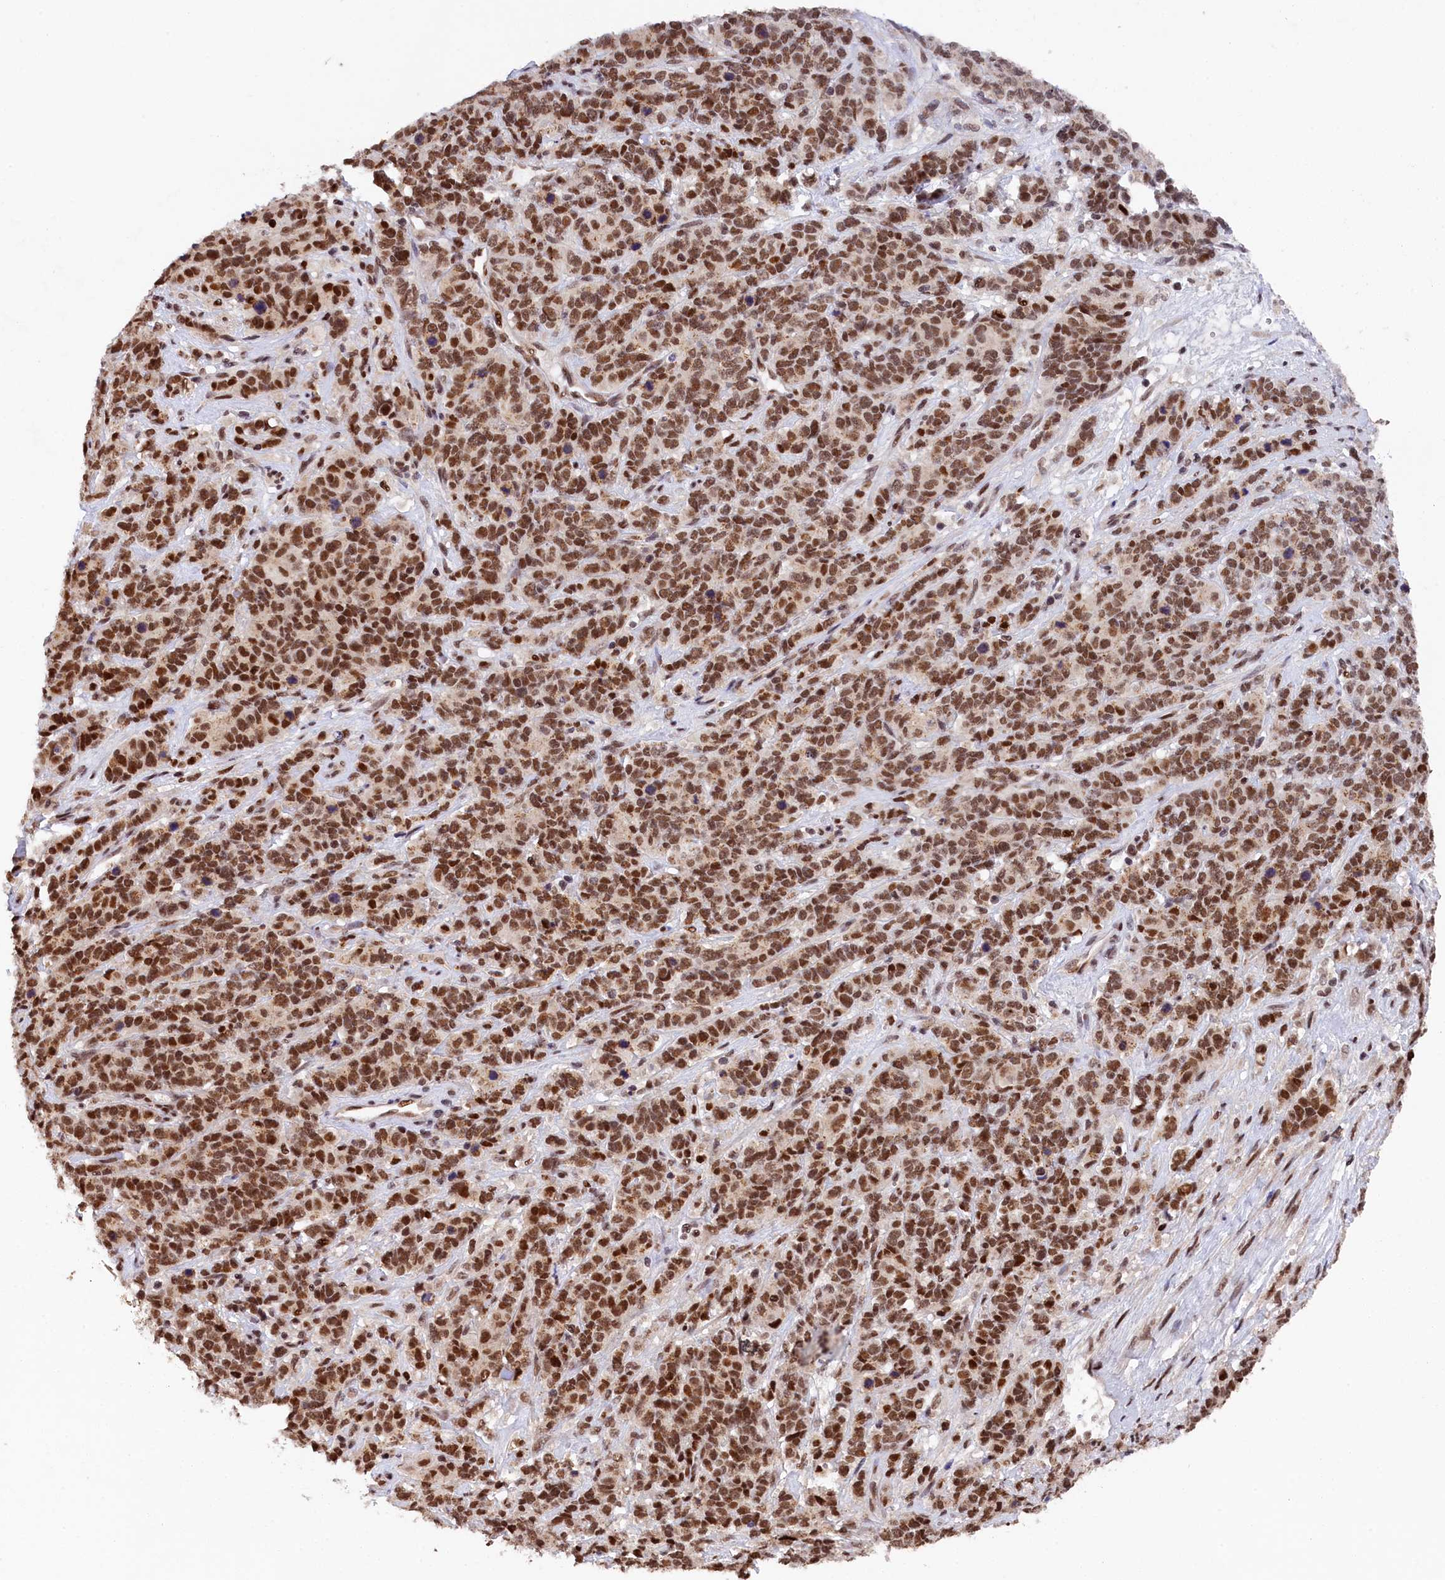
{"staining": {"intensity": "strong", "quantity": ">75%", "location": "nuclear"}, "tissue": "cervical cancer", "cell_type": "Tumor cells", "image_type": "cancer", "snomed": [{"axis": "morphology", "description": "Squamous cell carcinoma, NOS"}, {"axis": "topography", "description": "Cervix"}], "caption": "Strong nuclear staining for a protein is seen in about >75% of tumor cells of cervical cancer using IHC.", "gene": "ADIG", "patient": {"sex": "female", "age": 60}}